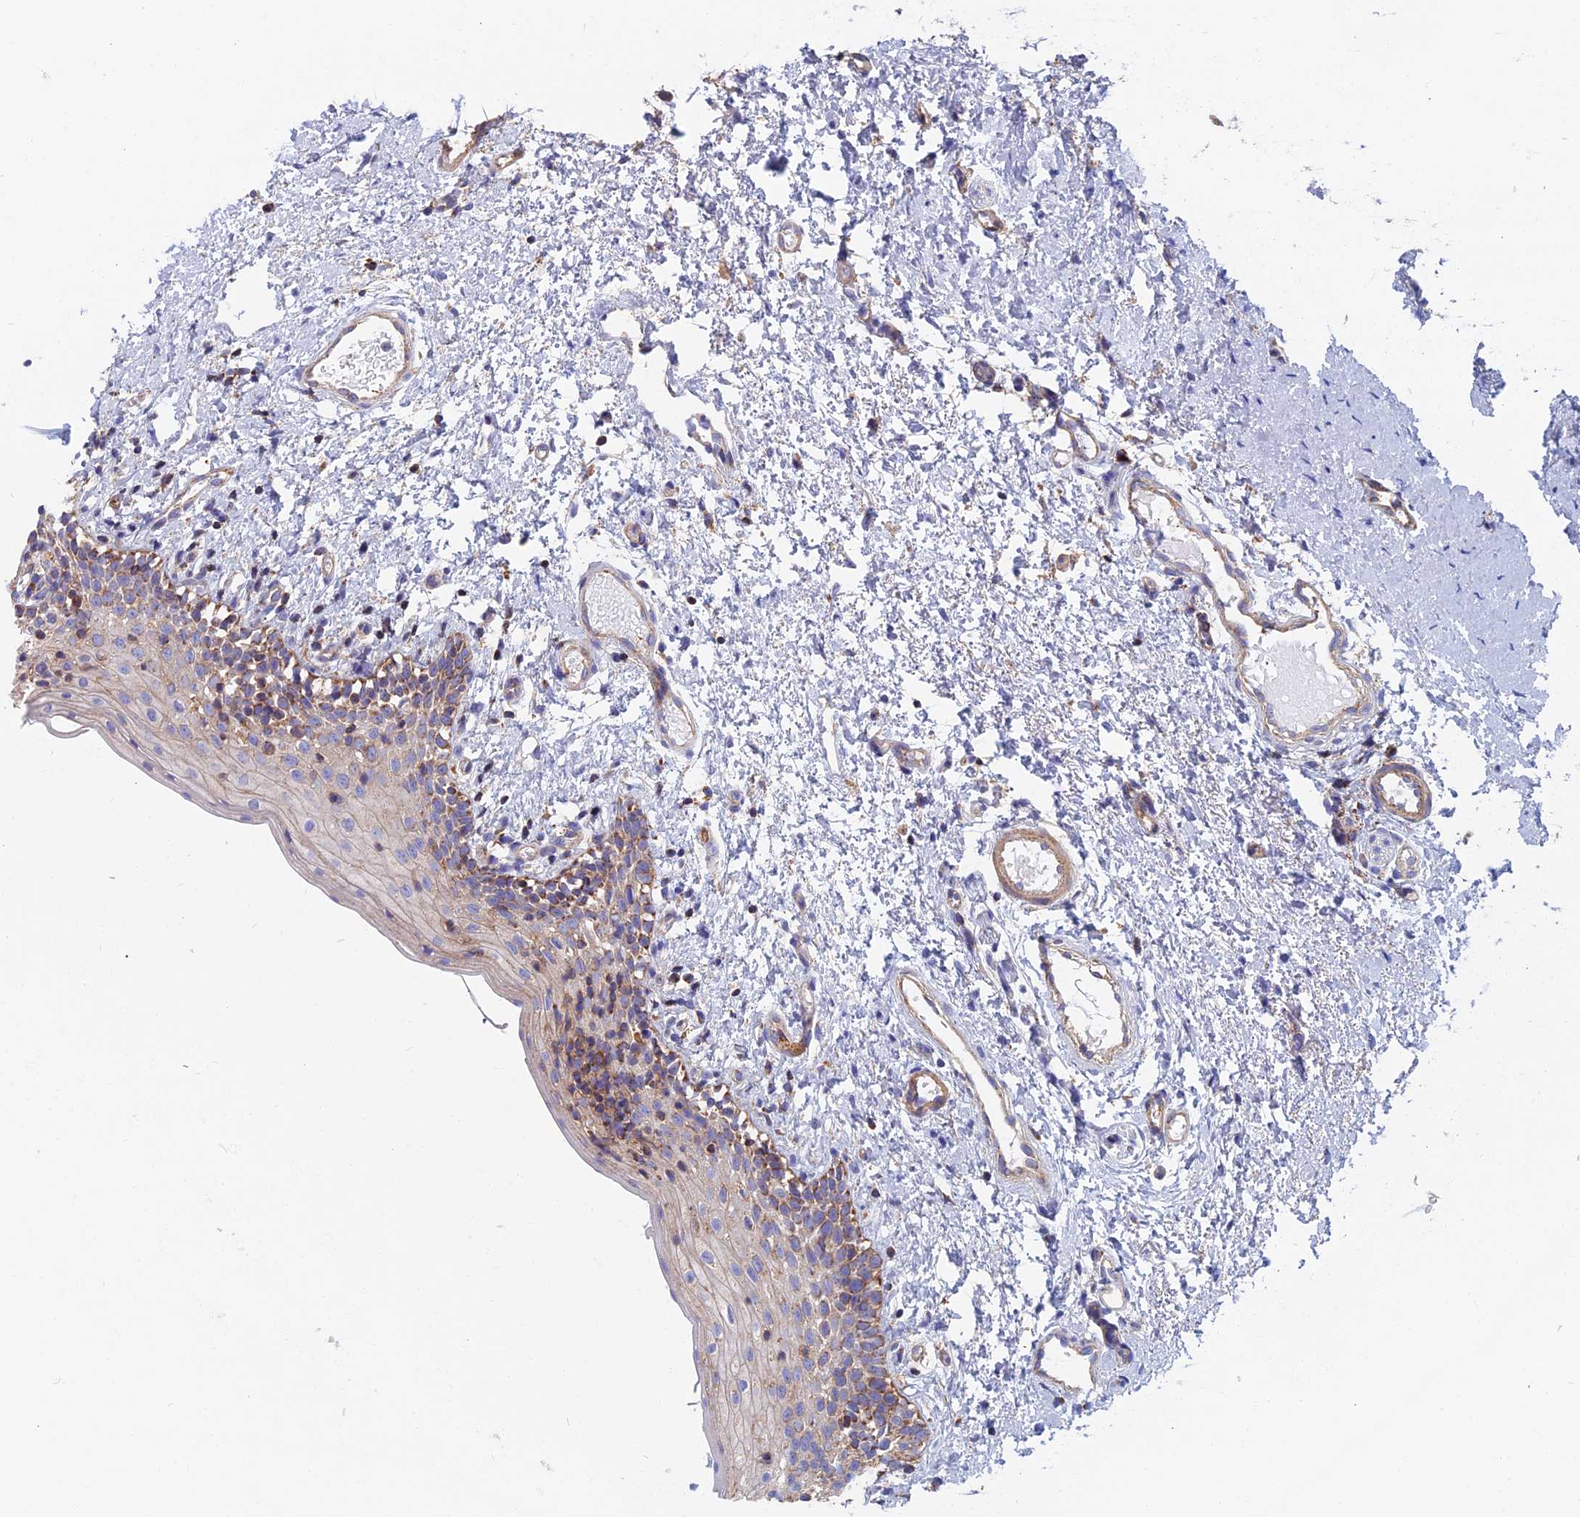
{"staining": {"intensity": "moderate", "quantity": "<25%", "location": "cytoplasmic/membranous"}, "tissue": "oral mucosa", "cell_type": "Squamous epithelial cells", "image_type": "normal", "snomed": [{"axis": "morphology", "description": "Normal tissue, NOS"}, {"axis": "topography", "description": "Oral tissue"}], "caption": "A brown stain shows moderate cytoplasmic/membranous positivity of a protein in squamous epithelial cells of unremarkable oral mucosa. Using DAB (3,3'-diaminobenzidine) (brown) and hematoxylin (blue) stains, captured at high magnification using brightfield microscopy.", "gene": "HSD17B8", "patient": {"sex": "female", "age": 13}}